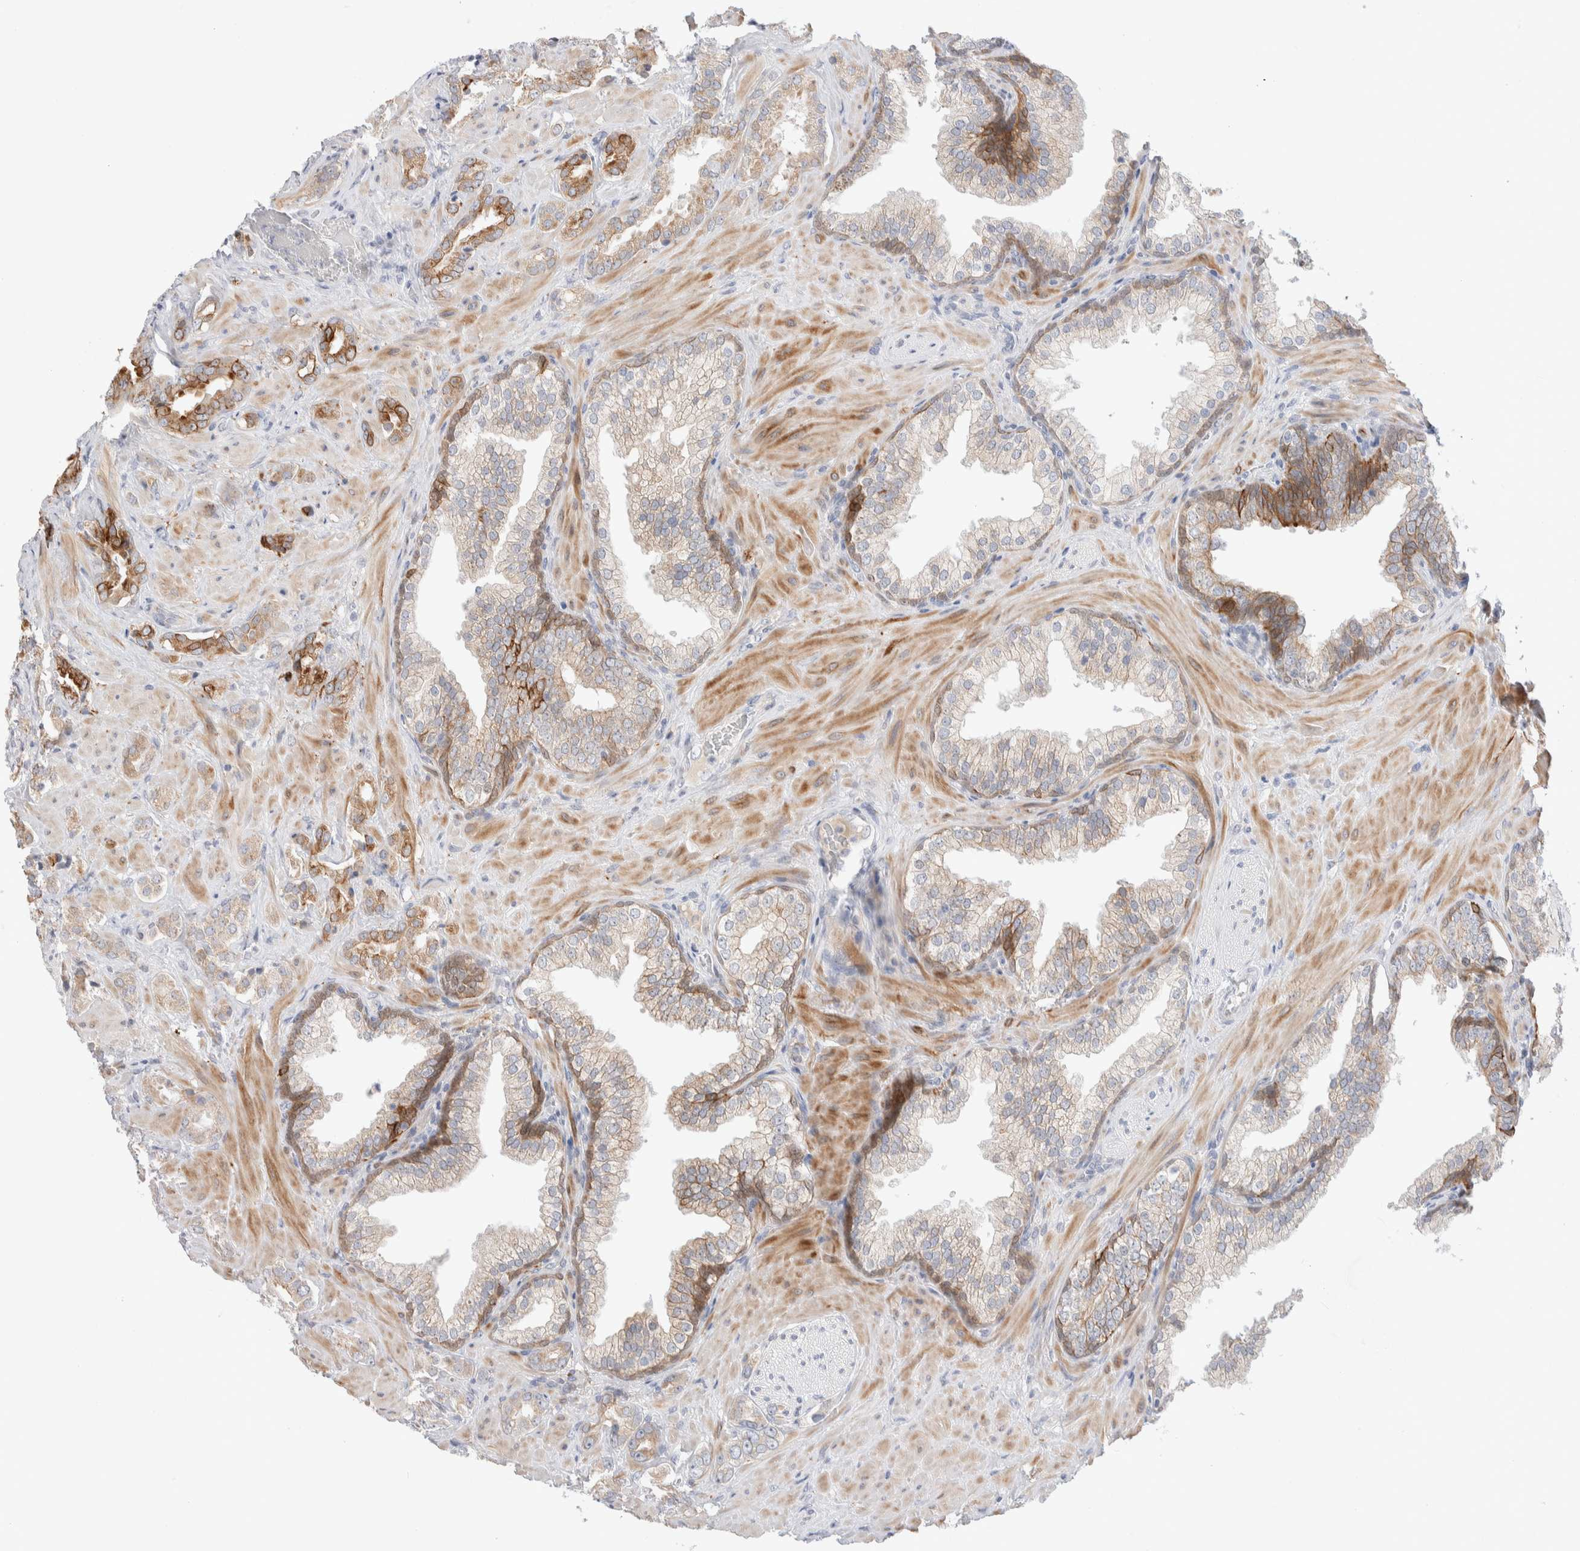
{"staining": {"intensity": "moderate", "quantity": ">75%", "location": "cytoplasmic/membranous"}, "tissue": "prostate cancer", "cell_type": "Tumor cells", "image_type": "cancer", "snomed": [{"axis": "morphology", "description": "Adenocarcinoma, High grade"}, {"axis": "topography", "description": "Prostate"}], "caption": "DAB (3,3'-diaminobenzidine) immunohistochemical staining of human prostate adenocarcinoma (high-grade) exhibits moderate cytoplasmic/membranous protein positivity in approximately >75% of tumor cells.", "gene": "C1orf112", "patient": {"sex": "male", "age": 64}}